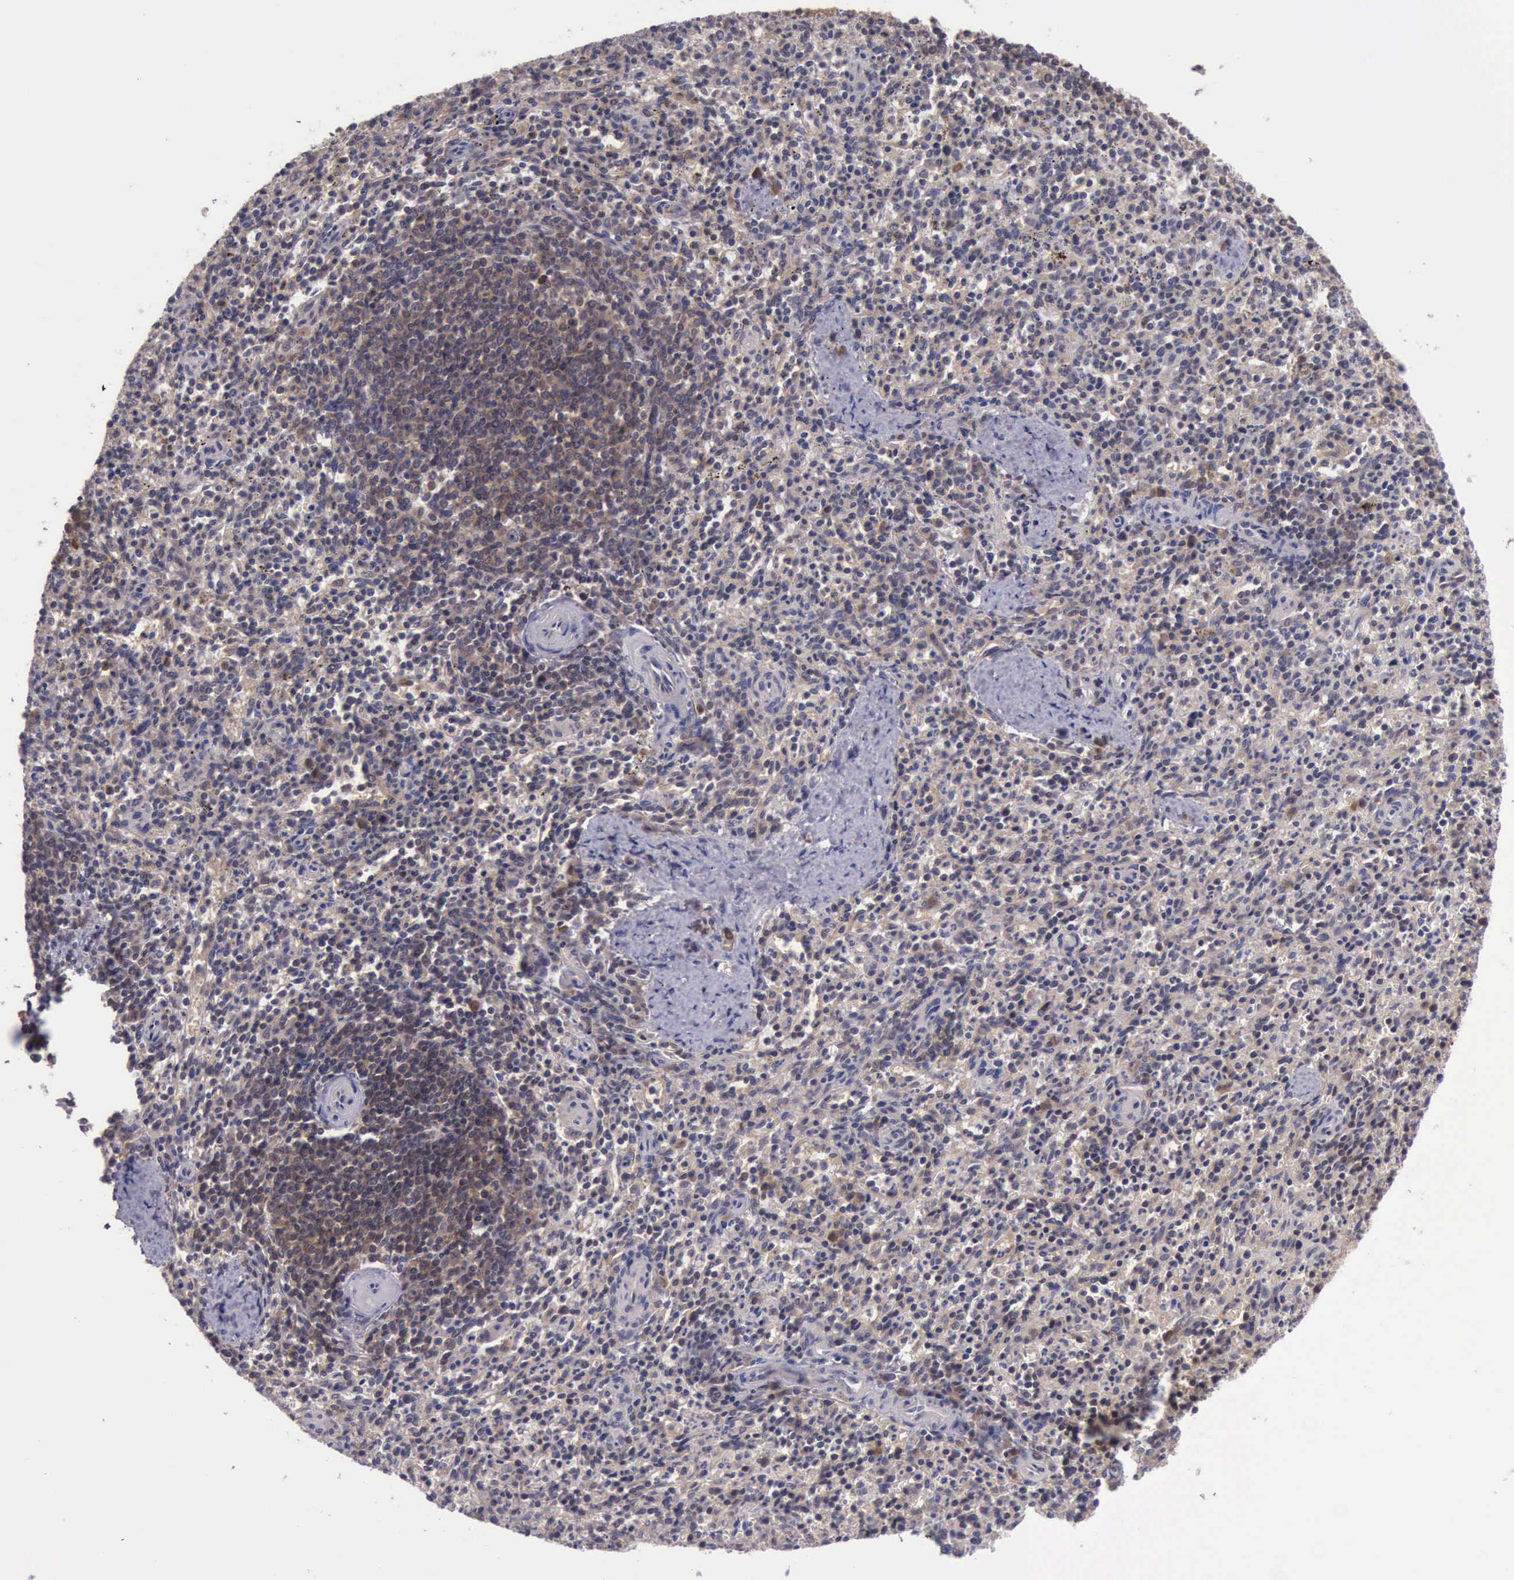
{"staining": {"intensity": "negative", "quantity": "none", "location": "none"}, "tissue": "spleen", "cell_type": "Cells in red pulp", "image_type": "normal", "snomed": [{"axis": "morphology", "description": "Normal tissue, NOS"}, {"axis": "topography", "description": "Spleen"}], "caption": "DAB immunohistochemical staining of benign human spleen exhibits no significant staining in cells in red pulp. (Brightfield microscopy of DAB (3,3'-diaminobenzidine) immunohistochemistry (IHC) at high magnification).", "gene": "RAB39B", "patient": {"sex": "male", "age": 72}}